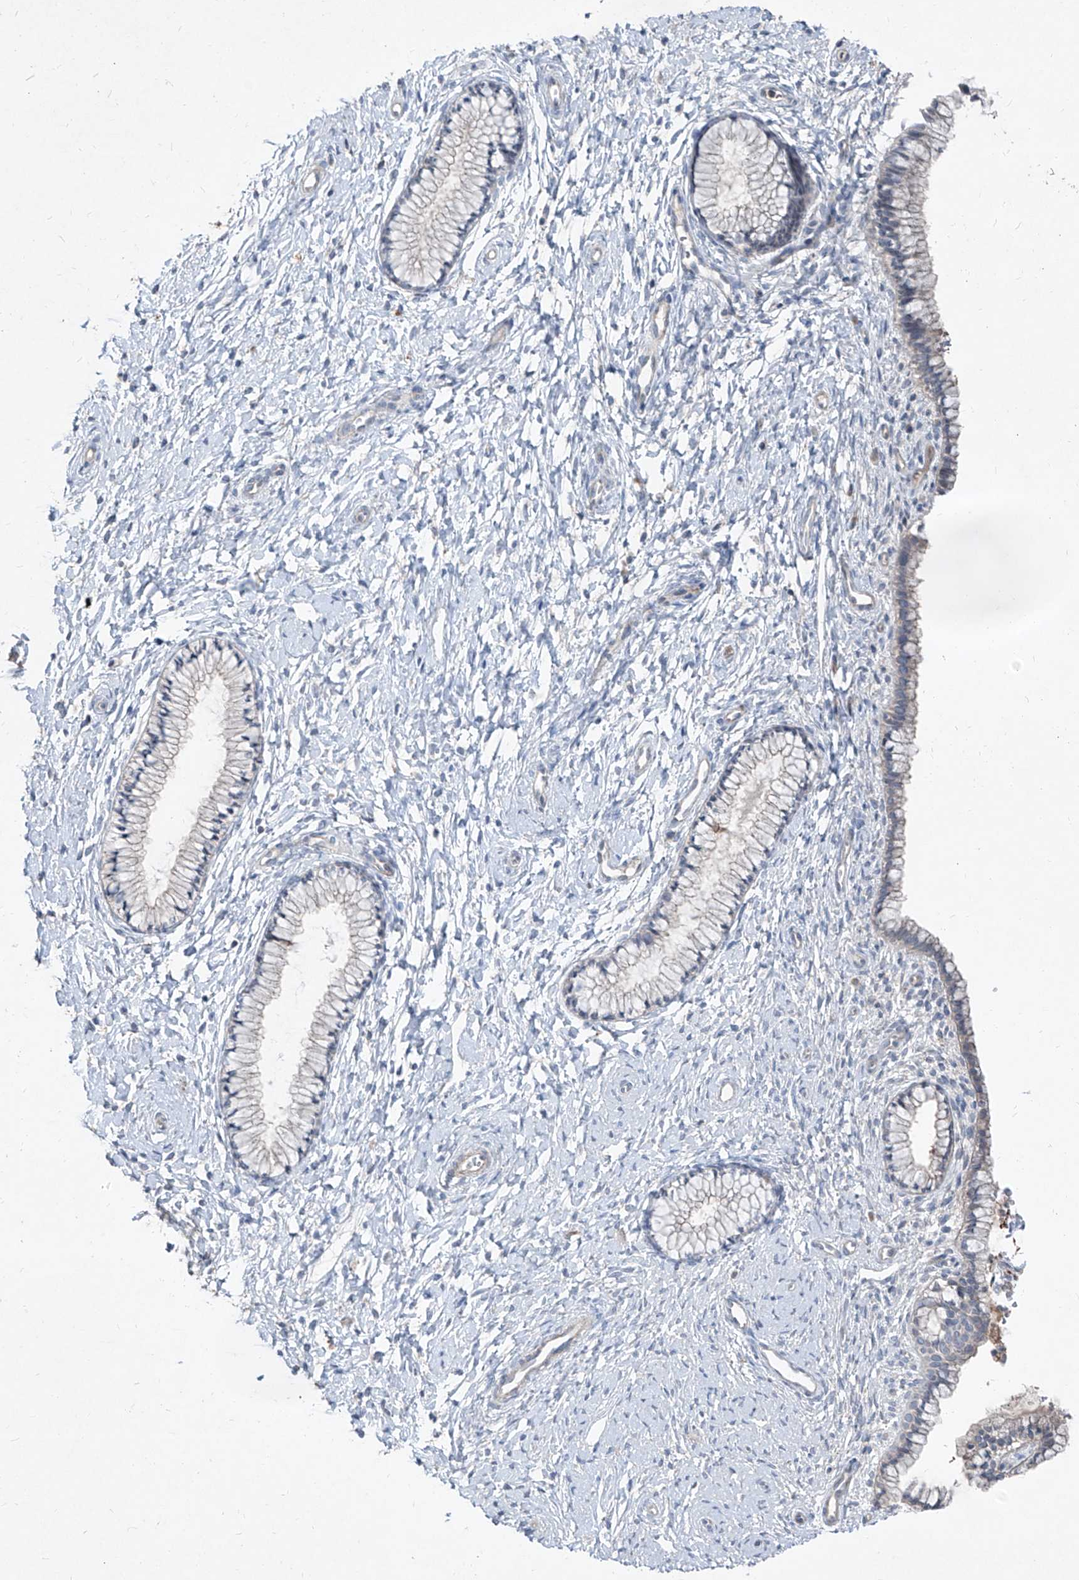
{"staining": {"intensity": "negative", "quantity": "none", "location": "none"}, "tissue": "cervix", "cell_type": "Glandular cells", "image_type": "normal", "snomed": [{"axis": "morphology", "description": "Normal tissue, NOS"}, {"axis": "topography", "description": "Cervix"}], "caption": "Micrograph shows no protein expression in glandular cells of unremarkable cervix. (Brightfield microscopy of DAB (3,3'-diaminobenzidine) immunohistochemistry (IHC) at high magnification).", "gene": "UFD1", "patient": {"sex": "female", "age": 33}}